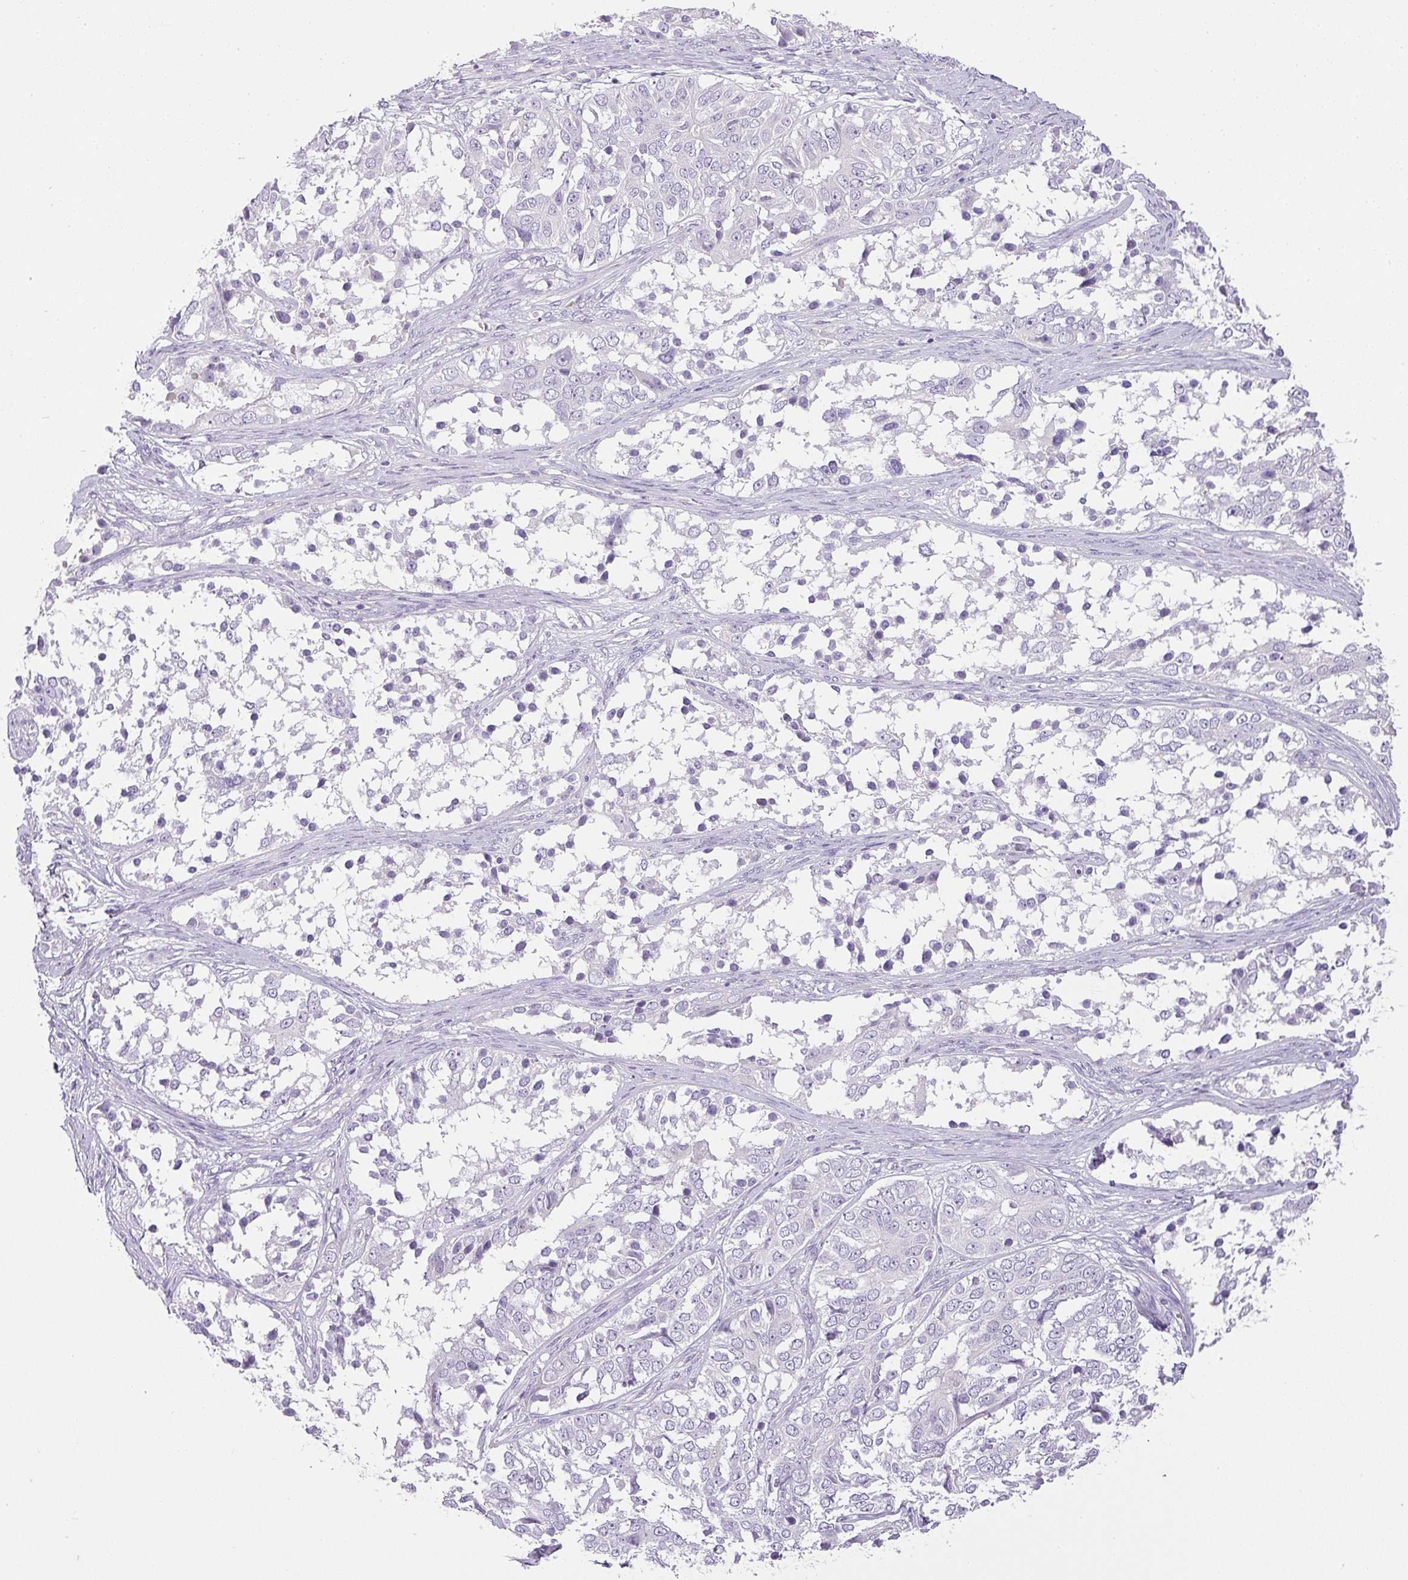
{"staining": {"intensity": "negative", "quantity": "none", "location": "none"}, "tissue": "ovarian cancer", "cell_type": "Tumor cells", "image_type": "cancer", "snomed": [{"axis": "morphology", "description": "Carcinoma, endometroid"}, {"axis": "topography", "description": "Ovary"}], "caption": "The immunohistochemistry (IHC) micrograph has no significant expression in tumor cells of endometroid carcinoma (ovarian) tissue. The staining is performed using DAB brown chromogen with nuclei counter-stained in using hematoxylin.", "gene": "RAX2", "patient": {"sex": "female", "age": 51}}